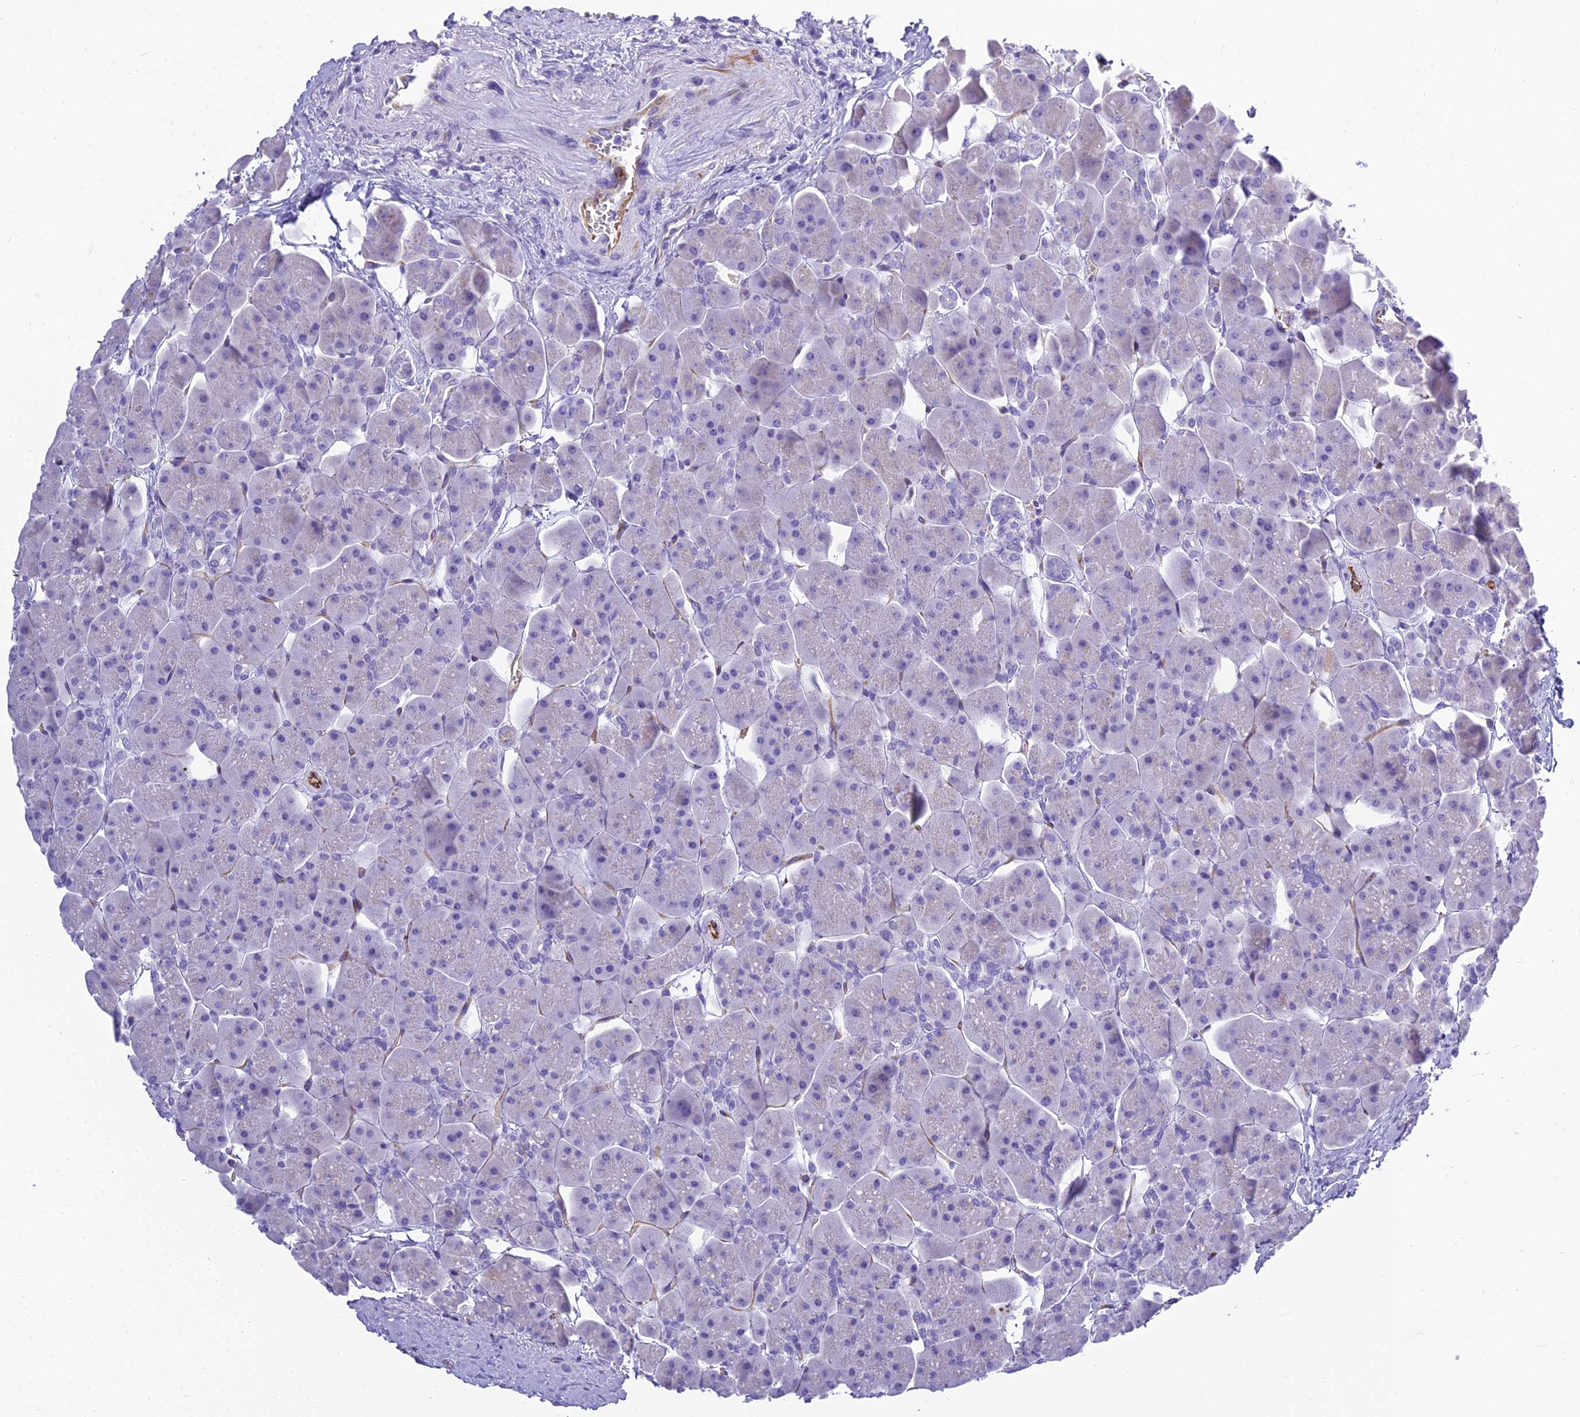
{"staining": {"intensity": "negative", "quantity": "none", "location": "none"}, "tissue": "pancreas", "cell_type": "Exocrine glandular cells", "image_type": "normal", "snomed": [{"axis": "morphology", "description": "Normal tissue, NOS"}, {"axis": "topography", "description": "Pancreas"}], "caption": "This is an immunohistochemistry (IHC) micrograph of normal pancreas. There is no expression in exocrine glandular cells.", "gene": "NINJ1", "patient": {"sex": "male", "age": 66}}